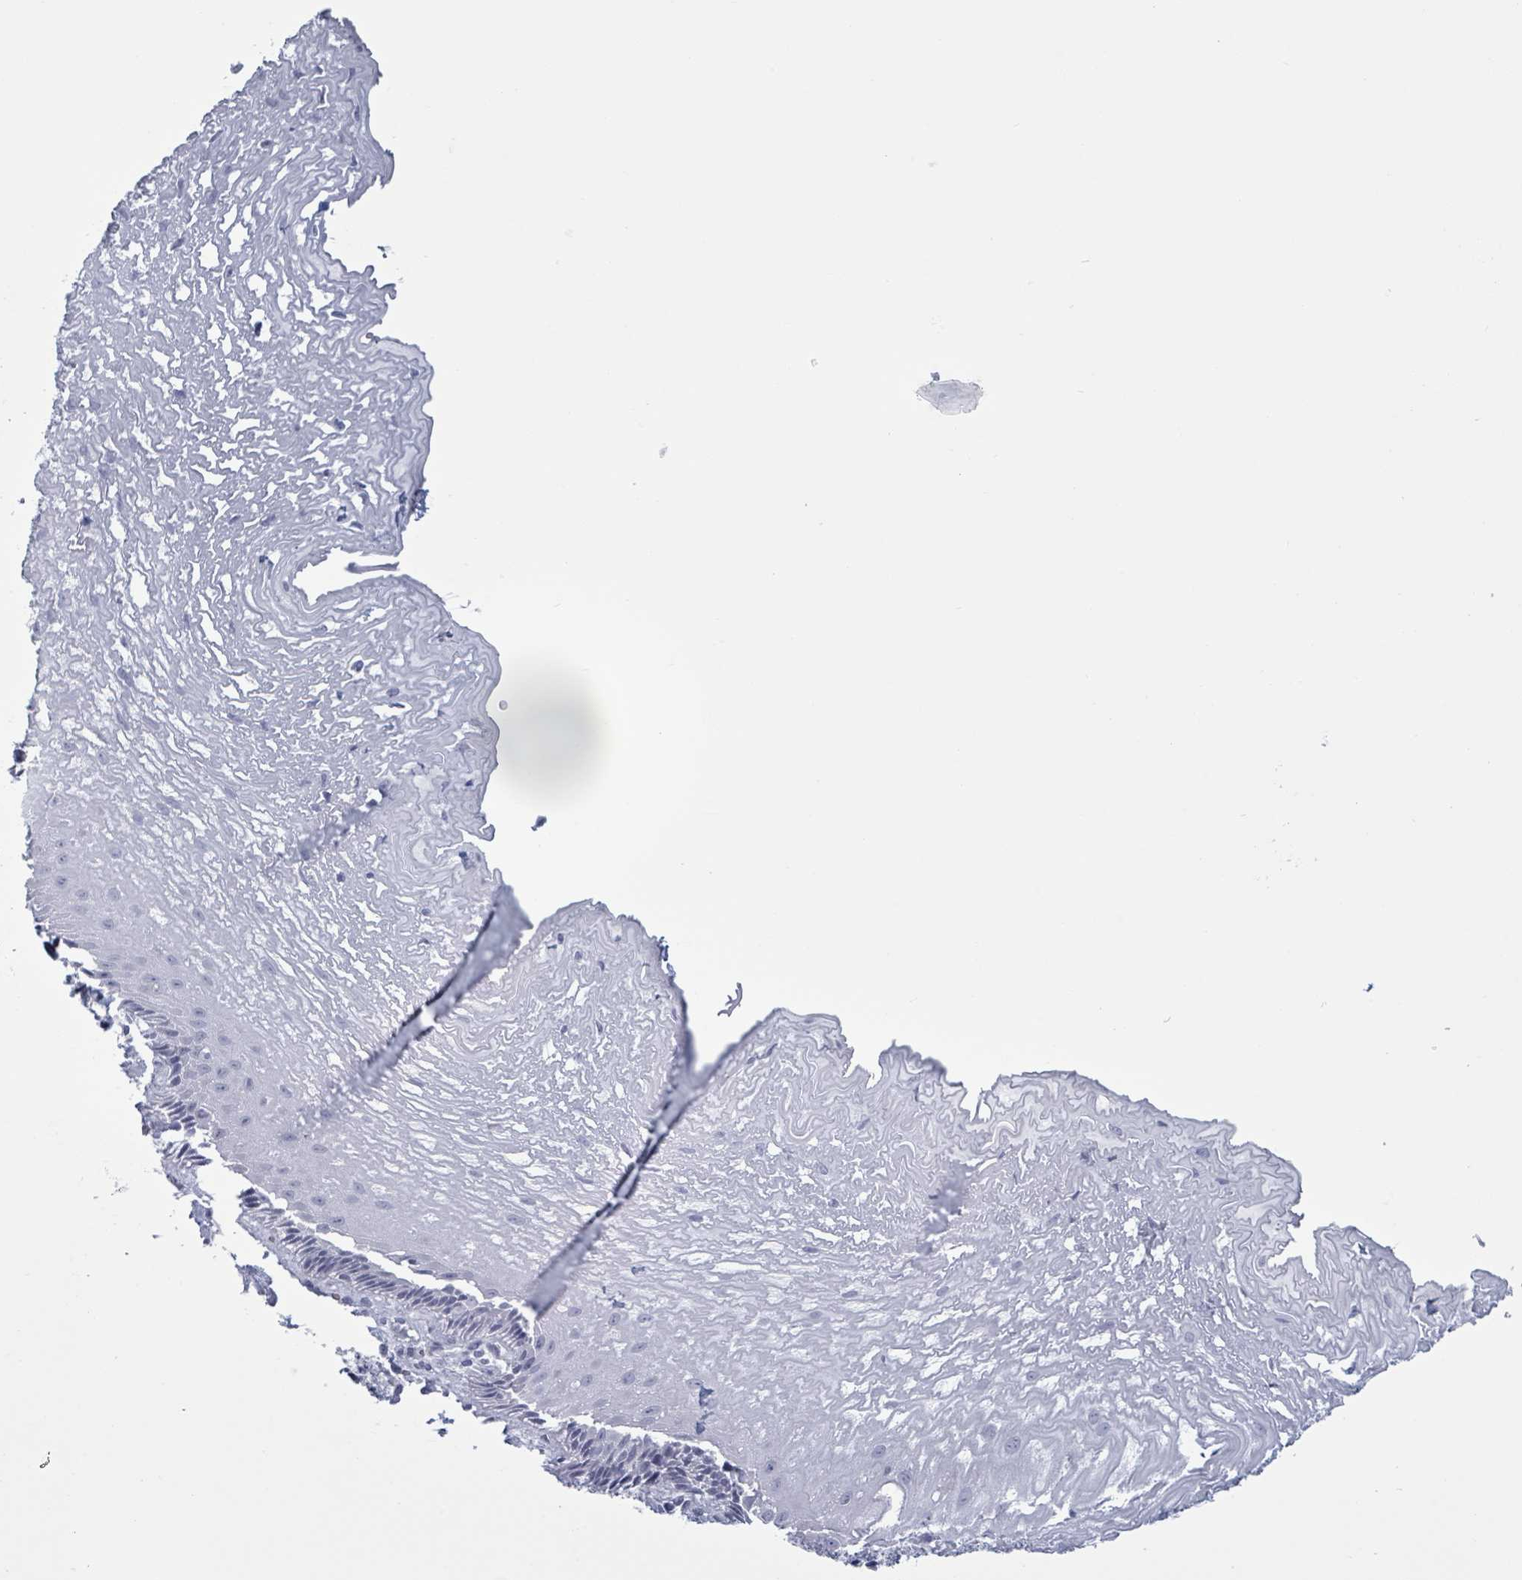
{"staining": {"intensity": "negative", "quantity": "none", "location": "none"}, "tissue": "esophagus", "cell_type": "Squamous epithelial cells", "image_type": "normal", "snomed": [{"axis": "morphology", "description": "Normal tissue, NOS"}, {"axis": "topography", "description": "Esophagus"}], "caption": "This is an immunohistochemistry histopathology image of benign human esophagus. There is no expression in squamous epithelial cells.", "gene": "ZNF771", "patient": {"sex": "male", "age": 60}}